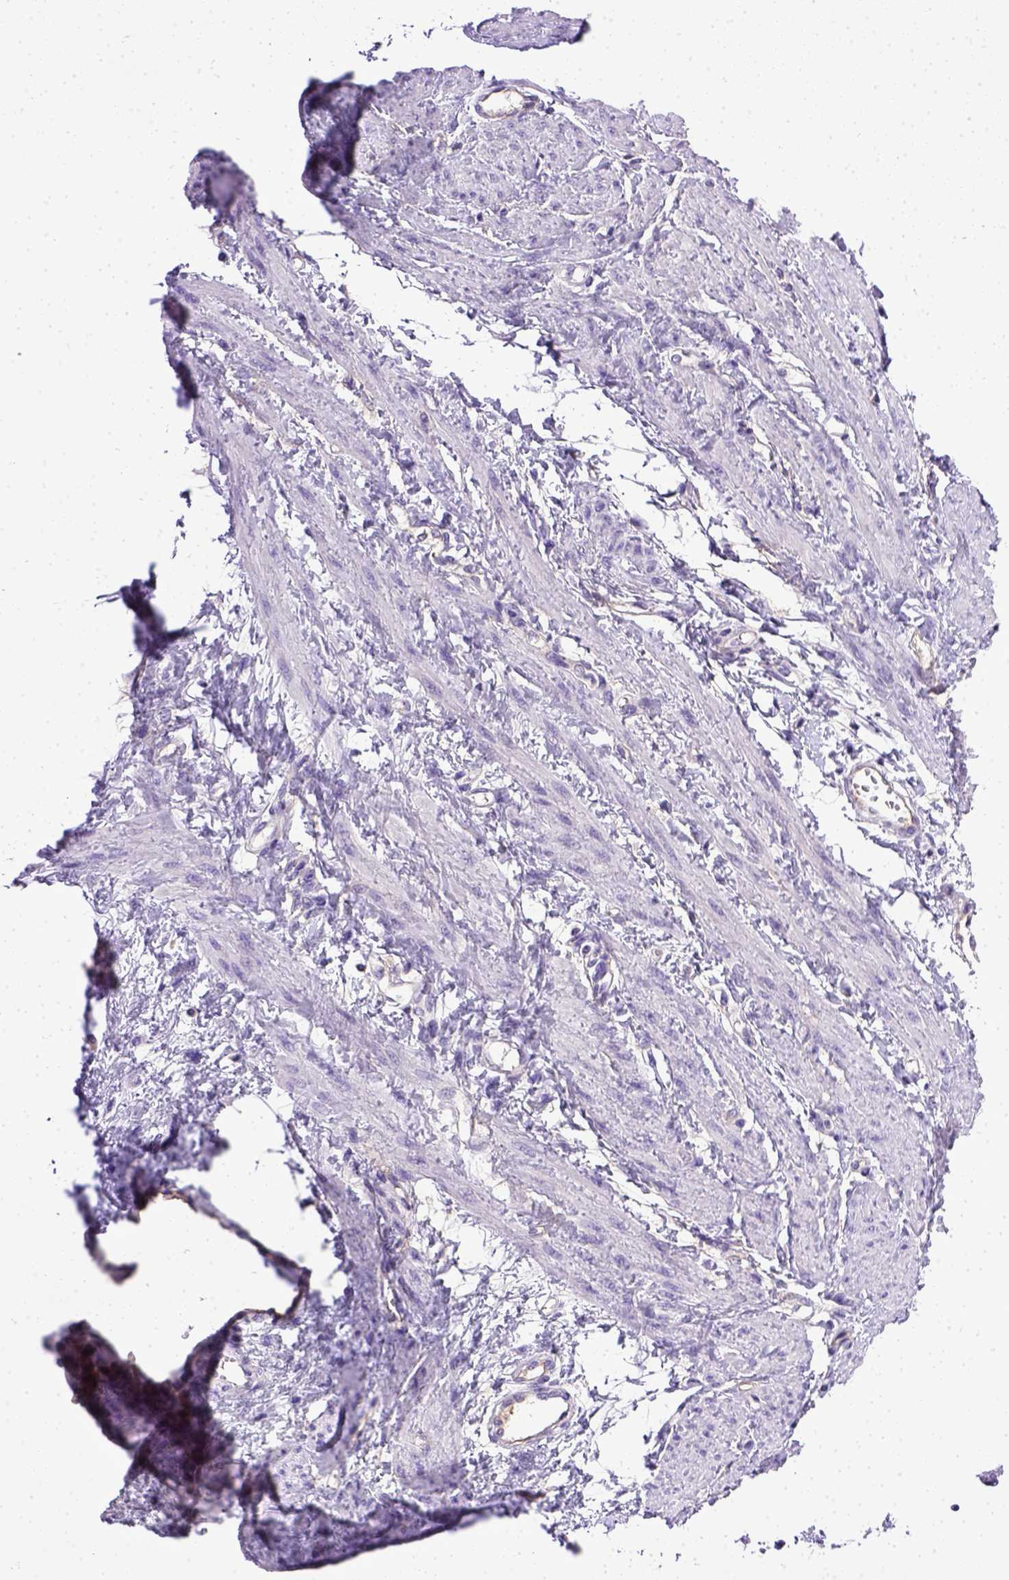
{"staining": {"intensity": "negative", "quantity": "none", "location": "none"}, "tissue": "smooth muscle", "cell_type": "Smooth muscle cells", "image_type": "normal", "snomed": [{"axis": "morphology", "description": "Normal tissue, NOS"}, {"axis": "topography", "description": "Smooth muscle"}, {"axis": "topography", "description": "Uterus"}], "caption": "The micrograph reveals no staining of smooth muscle cells in benign smooth muscle. Nuclei are stained in blue.", "gene": "ENG", "patient": {"sex": "female", "age": 39}}